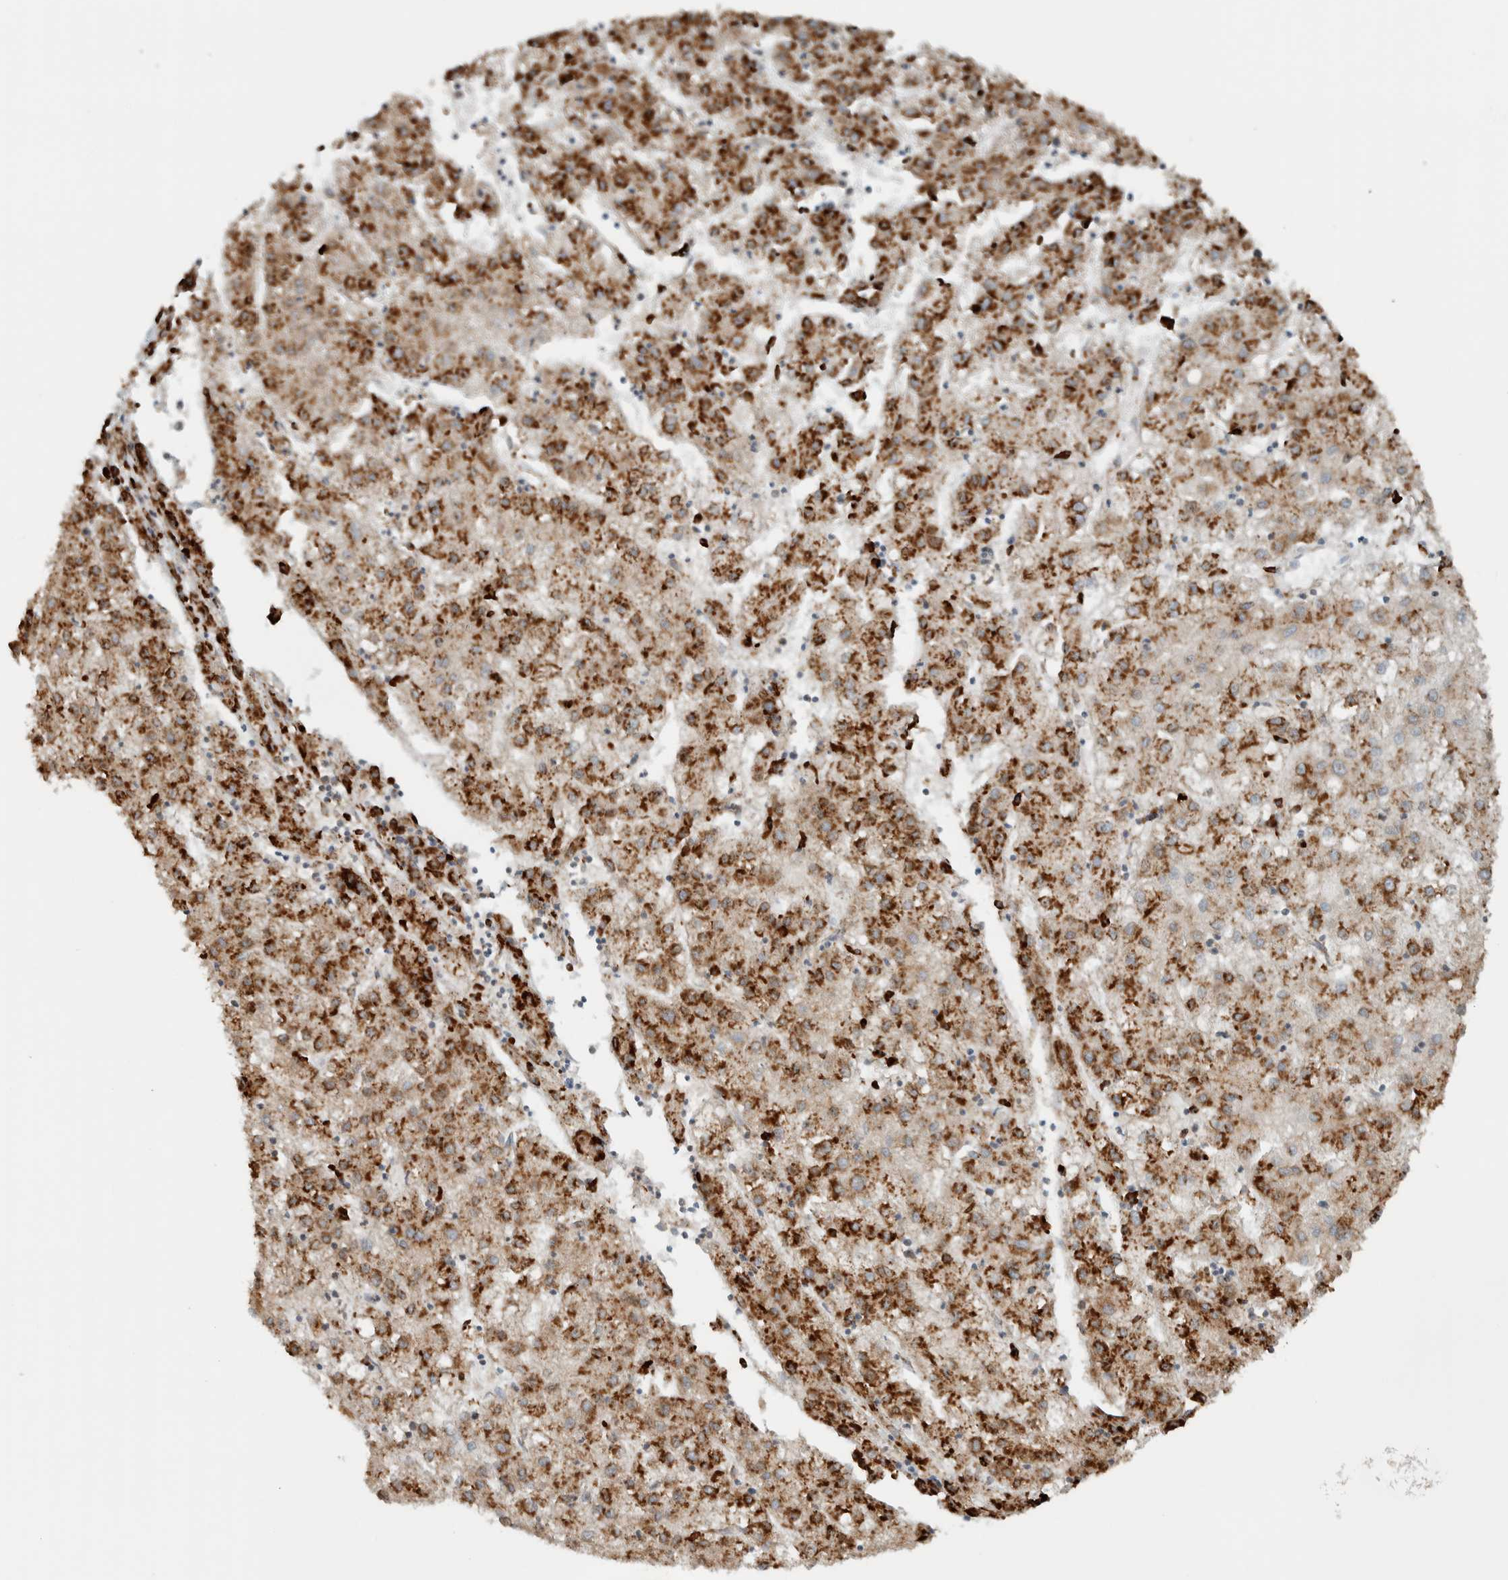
{"staining": {"intensity": "moderate", "quantity": ">75%", "location": "cytoplasmic/membranous"}, "tissue": "liver cancer", "cell_type": "Tumor cells", "image_type": "cancer", "snomed": [{"axis": "morphology", "description": "Carcinoma, Hepatocellular, NOS"}, {"axis": "topography", "description": "Liver"}], "caption": "Liver hepatocellular carcinoma stained for a protein displays moderate cytoplasmic/membranous positivity in tumor cells.", "gene": "CNTROB", "patient": {"sex": "male", "age": 72}}